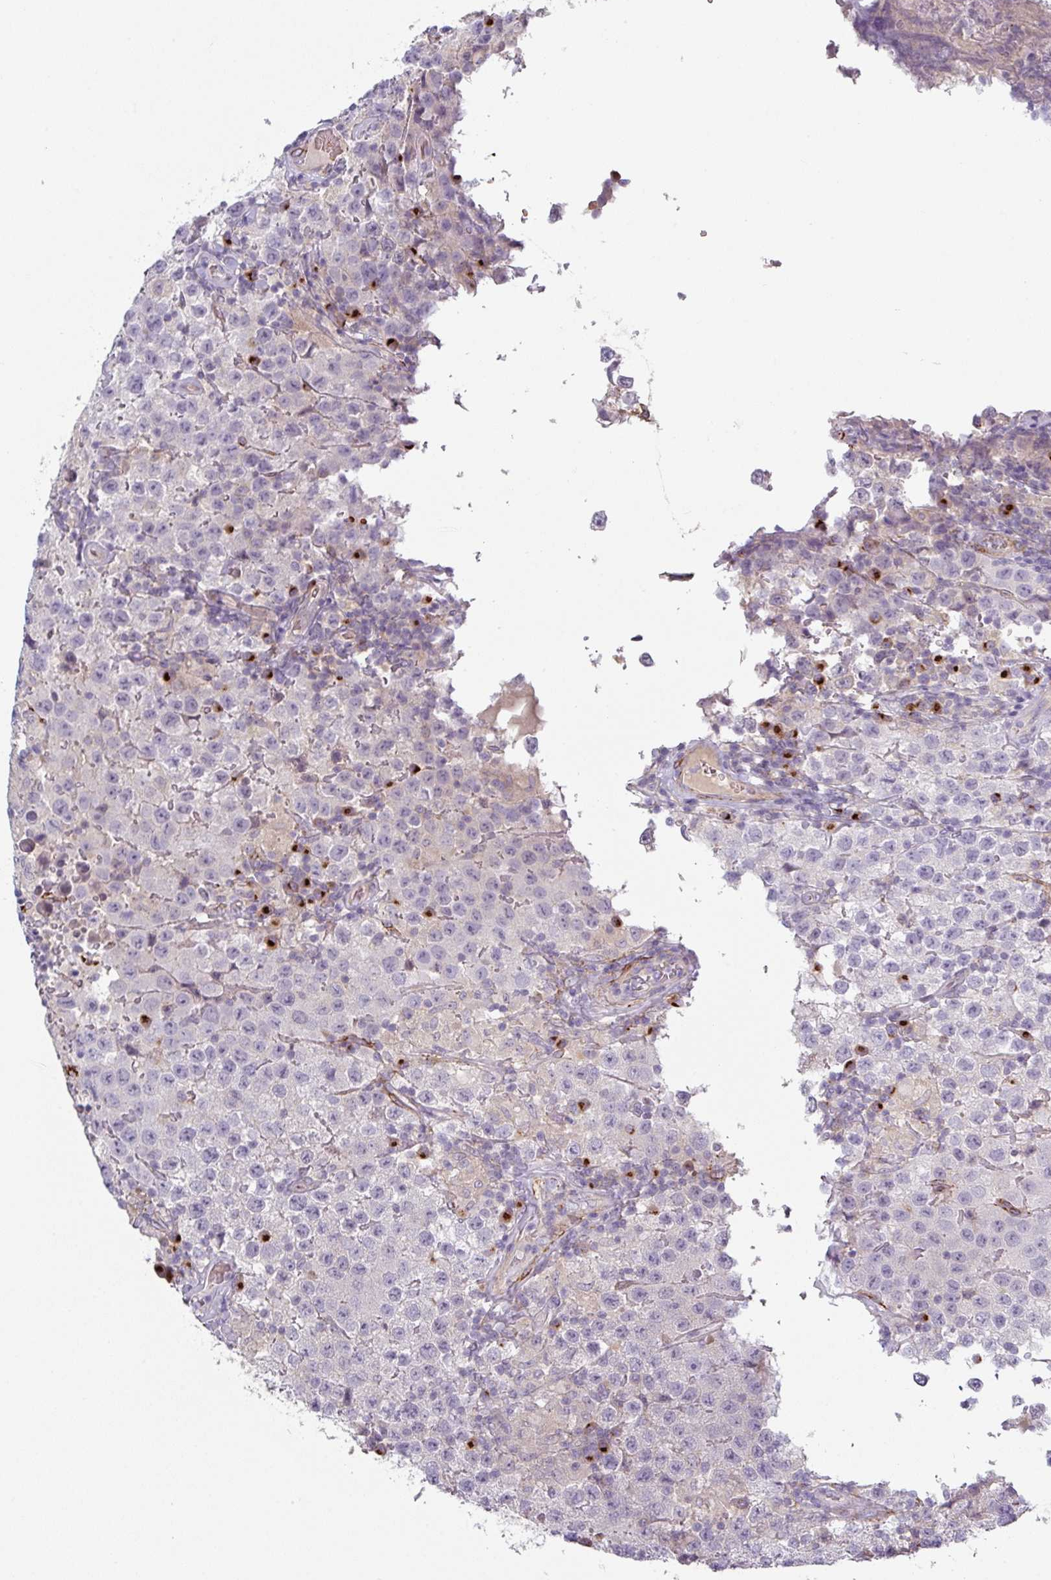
{"staining": {"intensity": "negative", "quantity": "none", "location": "none"}, "tissue": "testis cancer", "cell_type": "Tumor cells", "image_type": "cancer", "snomed": [{"axis": "morphology", "description": "Seminoma, NOS"}, {"axis": "morphology", "description": "Carcinoma, Embryonal, NOS"}, {"axis": "topography", "description": "Testis"}], "caption": "Protein analysis of embryonal carcinoma (testis) reveals no significant positivity in tumor cells. (DAB immunohistochemistry (IHC), high magnification).", "gene": "PRODH2", "patient": {"sex": "male", "age": 41}}